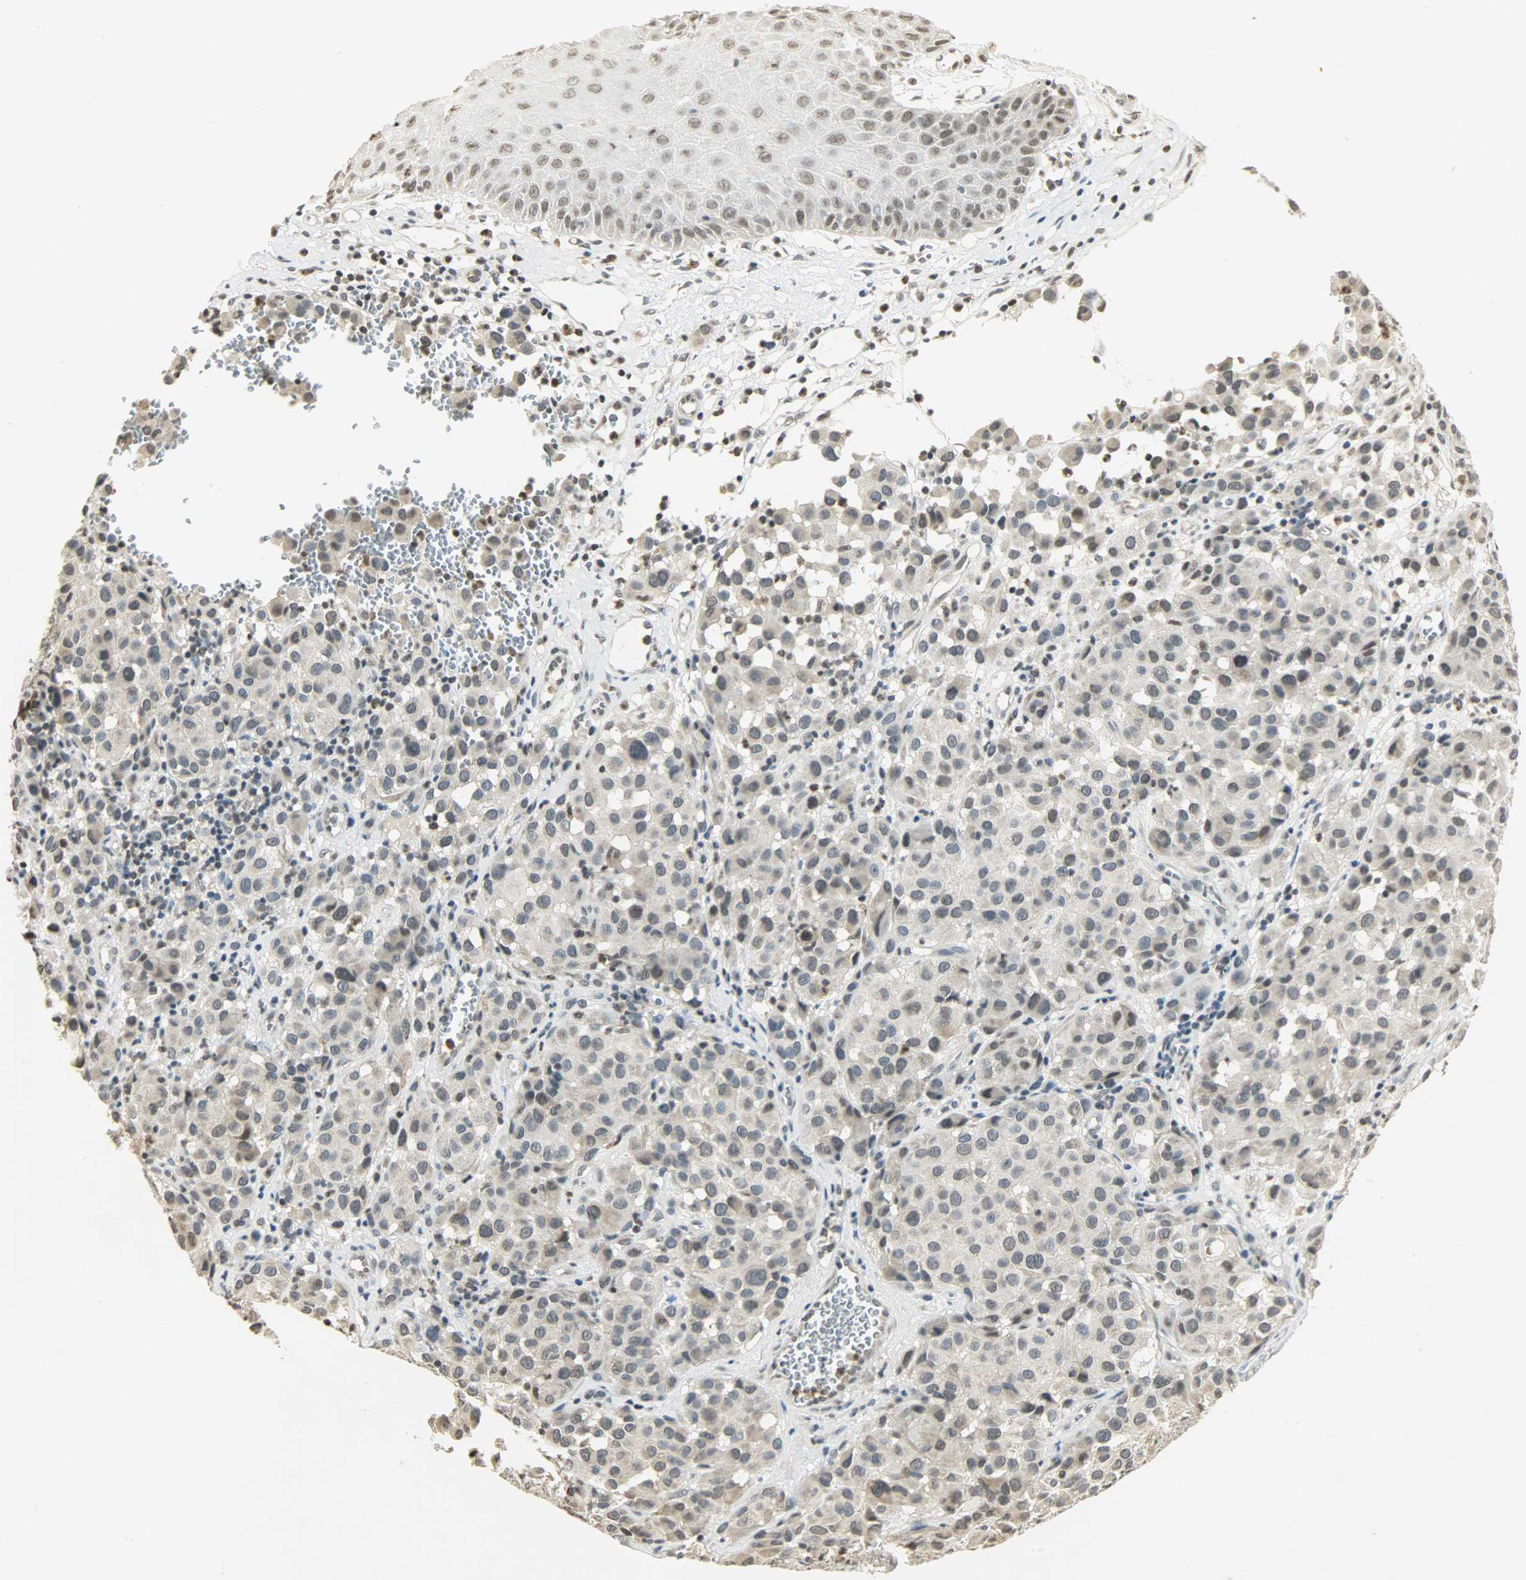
{"staining": {"intensity": "weak", "quantity": "<25%", "location": "nuclear"}, "tissue": "melanoma", "cell_type": "Tumor cells", "image_type": "cancer", "snomed": [{"axis": "morphology", "description": "Malignant melanoma, NOS"}, {"axis": "topography", "description": "Skin"}], "caption": "Tumor cells show no significant protein expression in malignant melanoma.", "gene": "SMARCA5", "patient": {"sex": "female", "age": 21}}